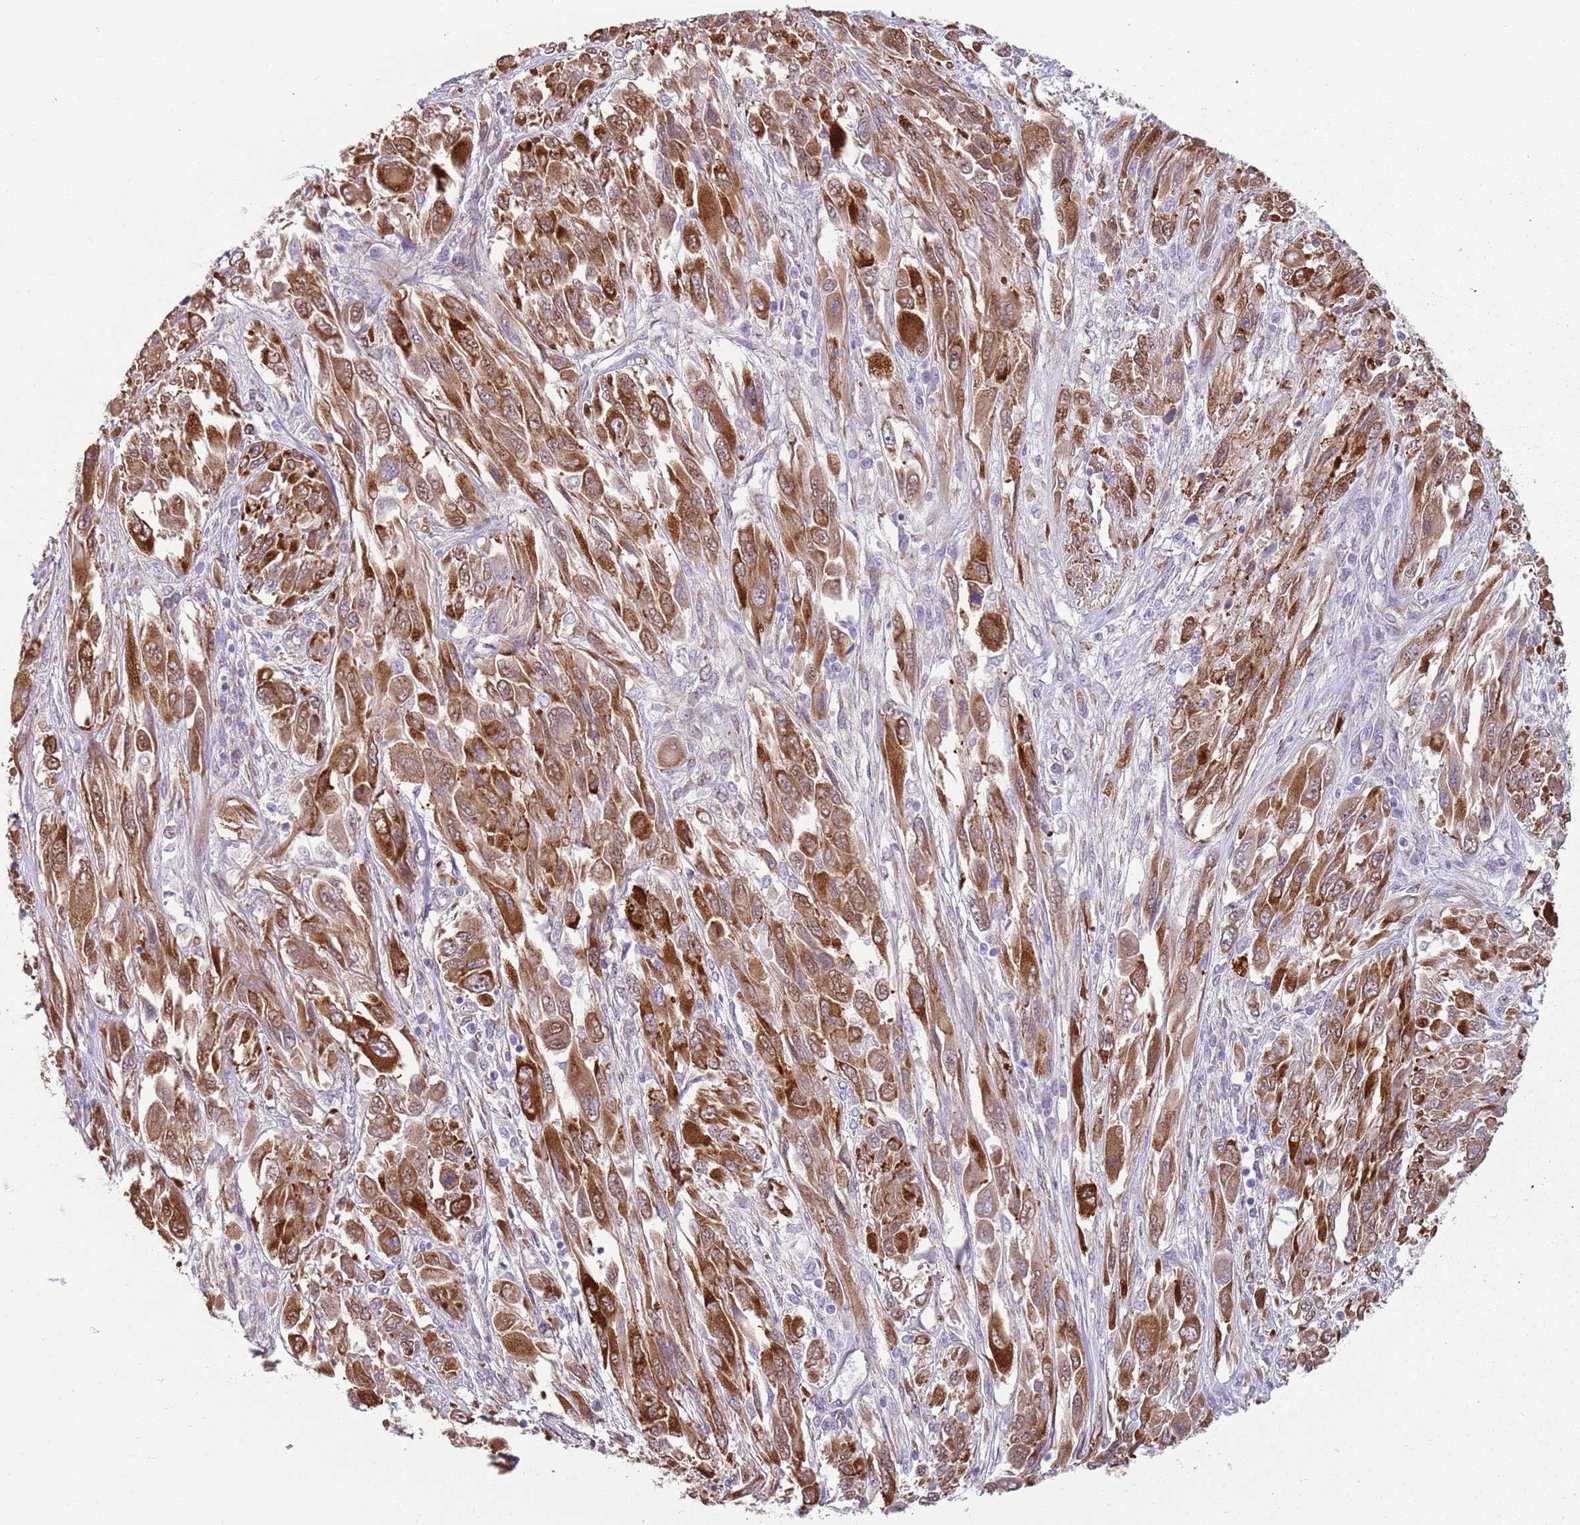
{"staining": {"intensity": "moderate", "quantity": ">75%", "location": "cytoplasmic/membranous,nuclear"}, "tissue": "melanoma", "cell_type": "Tumor cells", "image_type": "cancer", "snomed": [{"axis": "morphology", "description": "Malignant melanoma, NOS"}, {"axis": "topography", "description": "Skin"}], "caption": "Protein staining exhibits moderate cytoplasmic/membranous and nuclear expression in approximately >75% of tumor cells in melanoma.", "gene": "PHLPP2", "patient": {"sex": "female", "age": 91}}